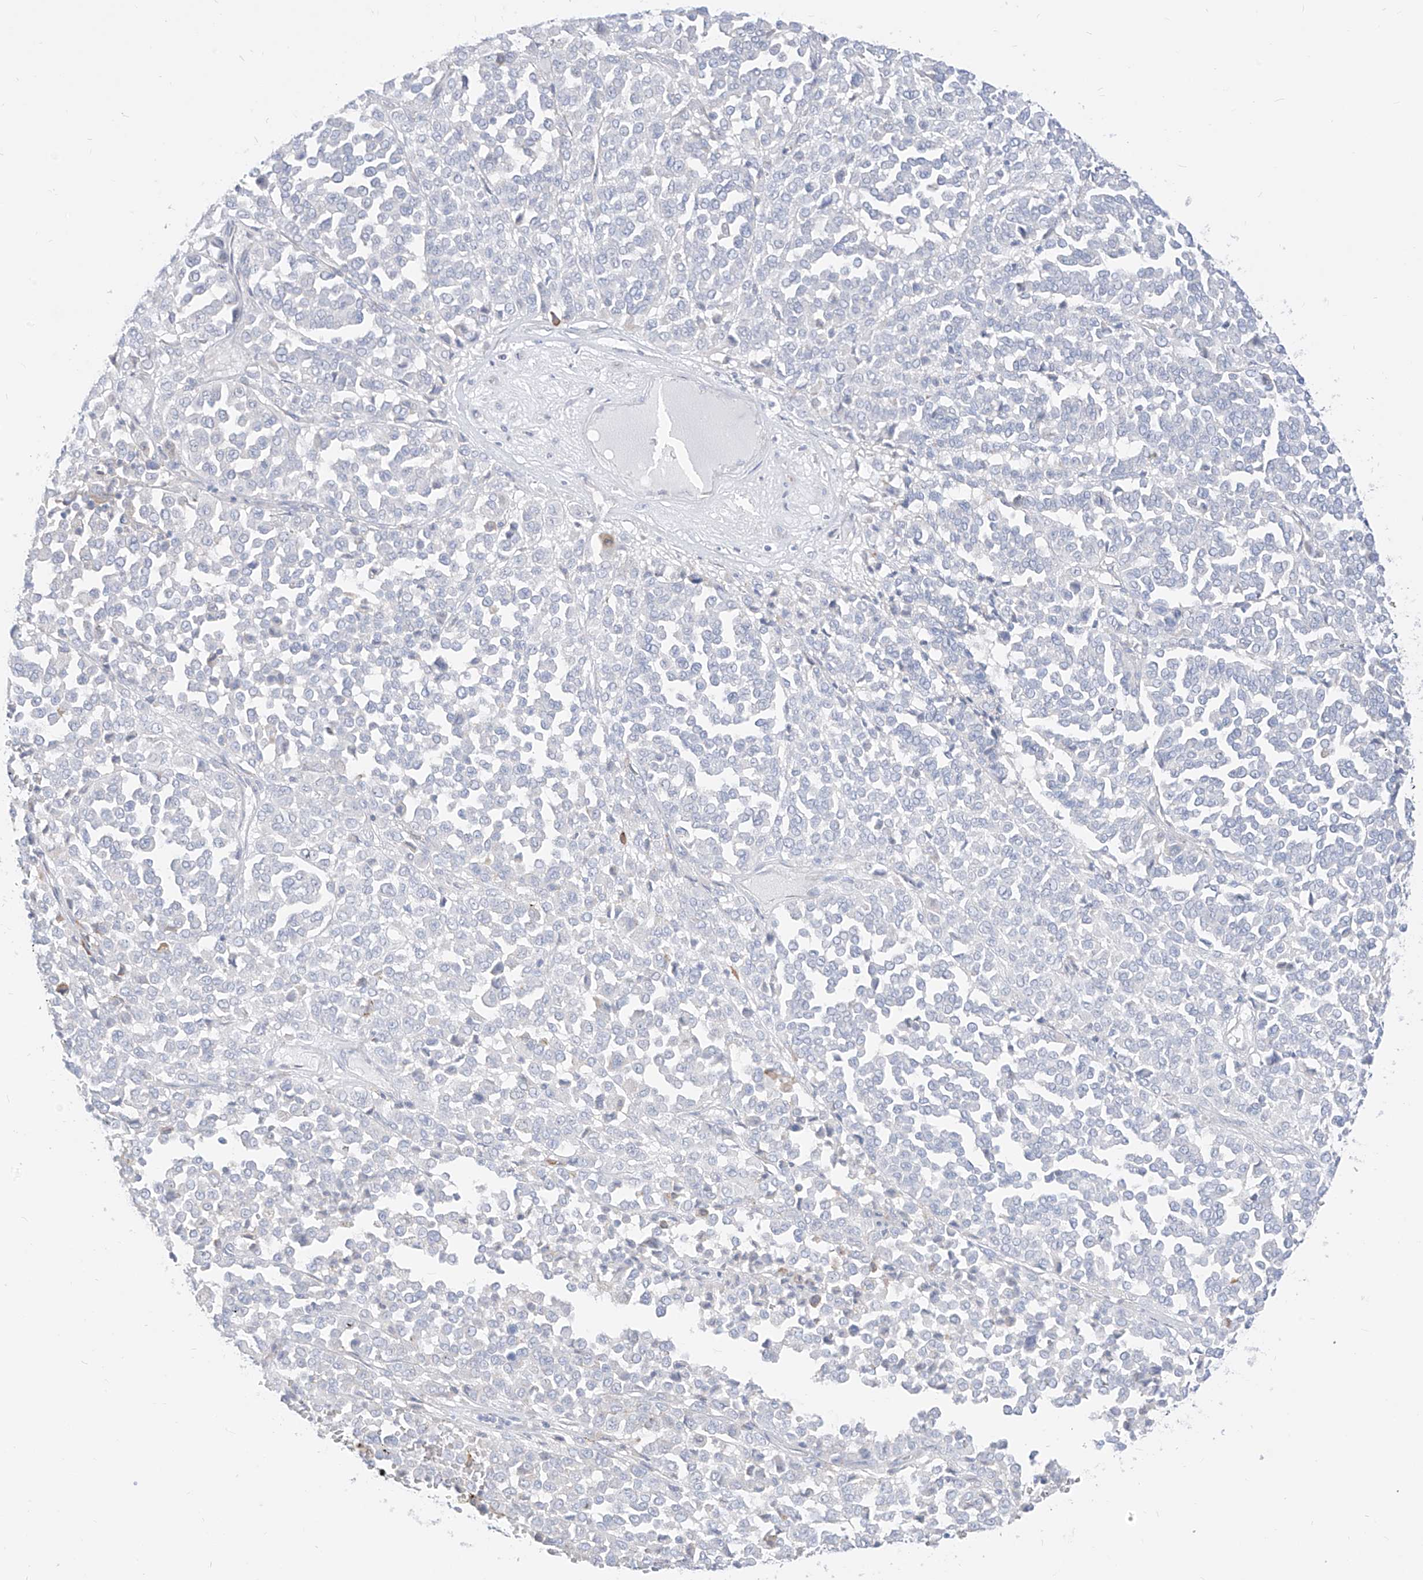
{"staining": {"intensity": "negative", "quantity": "none", "location": "none"}, "tissue": "melanoma", "cell_type": "Tumor cells", "image_type": "cancer", "snomed": [{"axis": "morphology", "description": "Malignant melanoma, Metastatic site"}, {"axis": "topography", "description": "Pancreas"}], "caption": "This is an immunohistochemistry image of human malignant melanoma (metastatic site). There is no staining in tumor cells.", "gene": "SYTL3", "patient": {"sex": "female", "age": 30}}